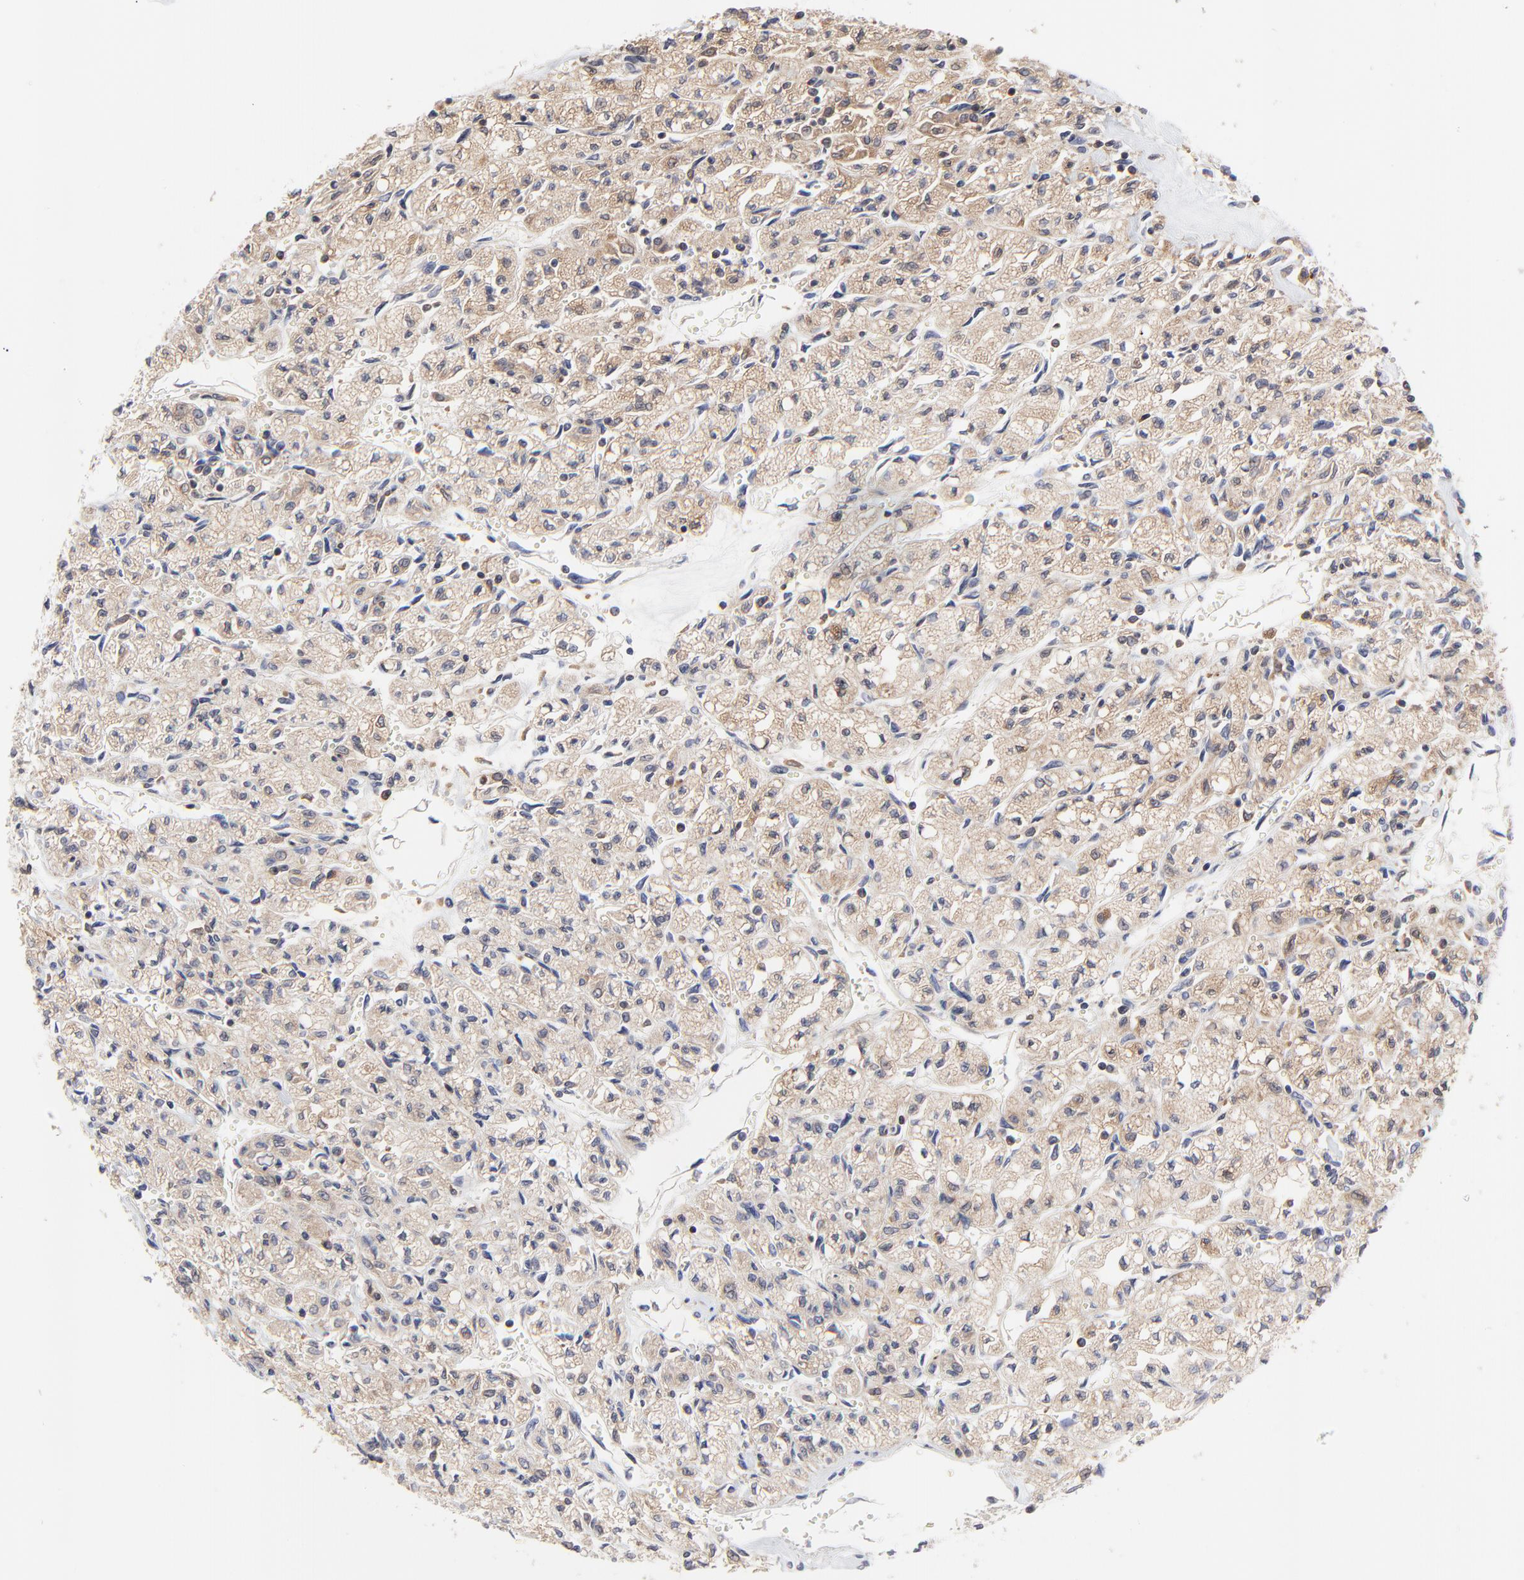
{"staining": {"intensity": "weak", "quantity": ">75%", "location": "cytoplasmic/membranous"}, "tissue": "renal cancer", "cell_type": "Tumor cells", "image_type": "cancer", "snomed": [{"axis": "morphology", "description": "Adenocarcinoma, NOS"}, {"axis": "topography", "description": "Kidney"}], "caption": "Immunohistochemistry micrograph of neoplastic tissue: human renal cancer (adenocarcinoma) stained using immunohistochemistry (IHC) demonstrates low levels of weak protein expression localized specifically in the cytoplasmic/membranous of tumor cells, appearing as a cytoplasmic/membranous brown color.", "gene": "RAB9A", "patient": {"sex": "male", "age": 78}}